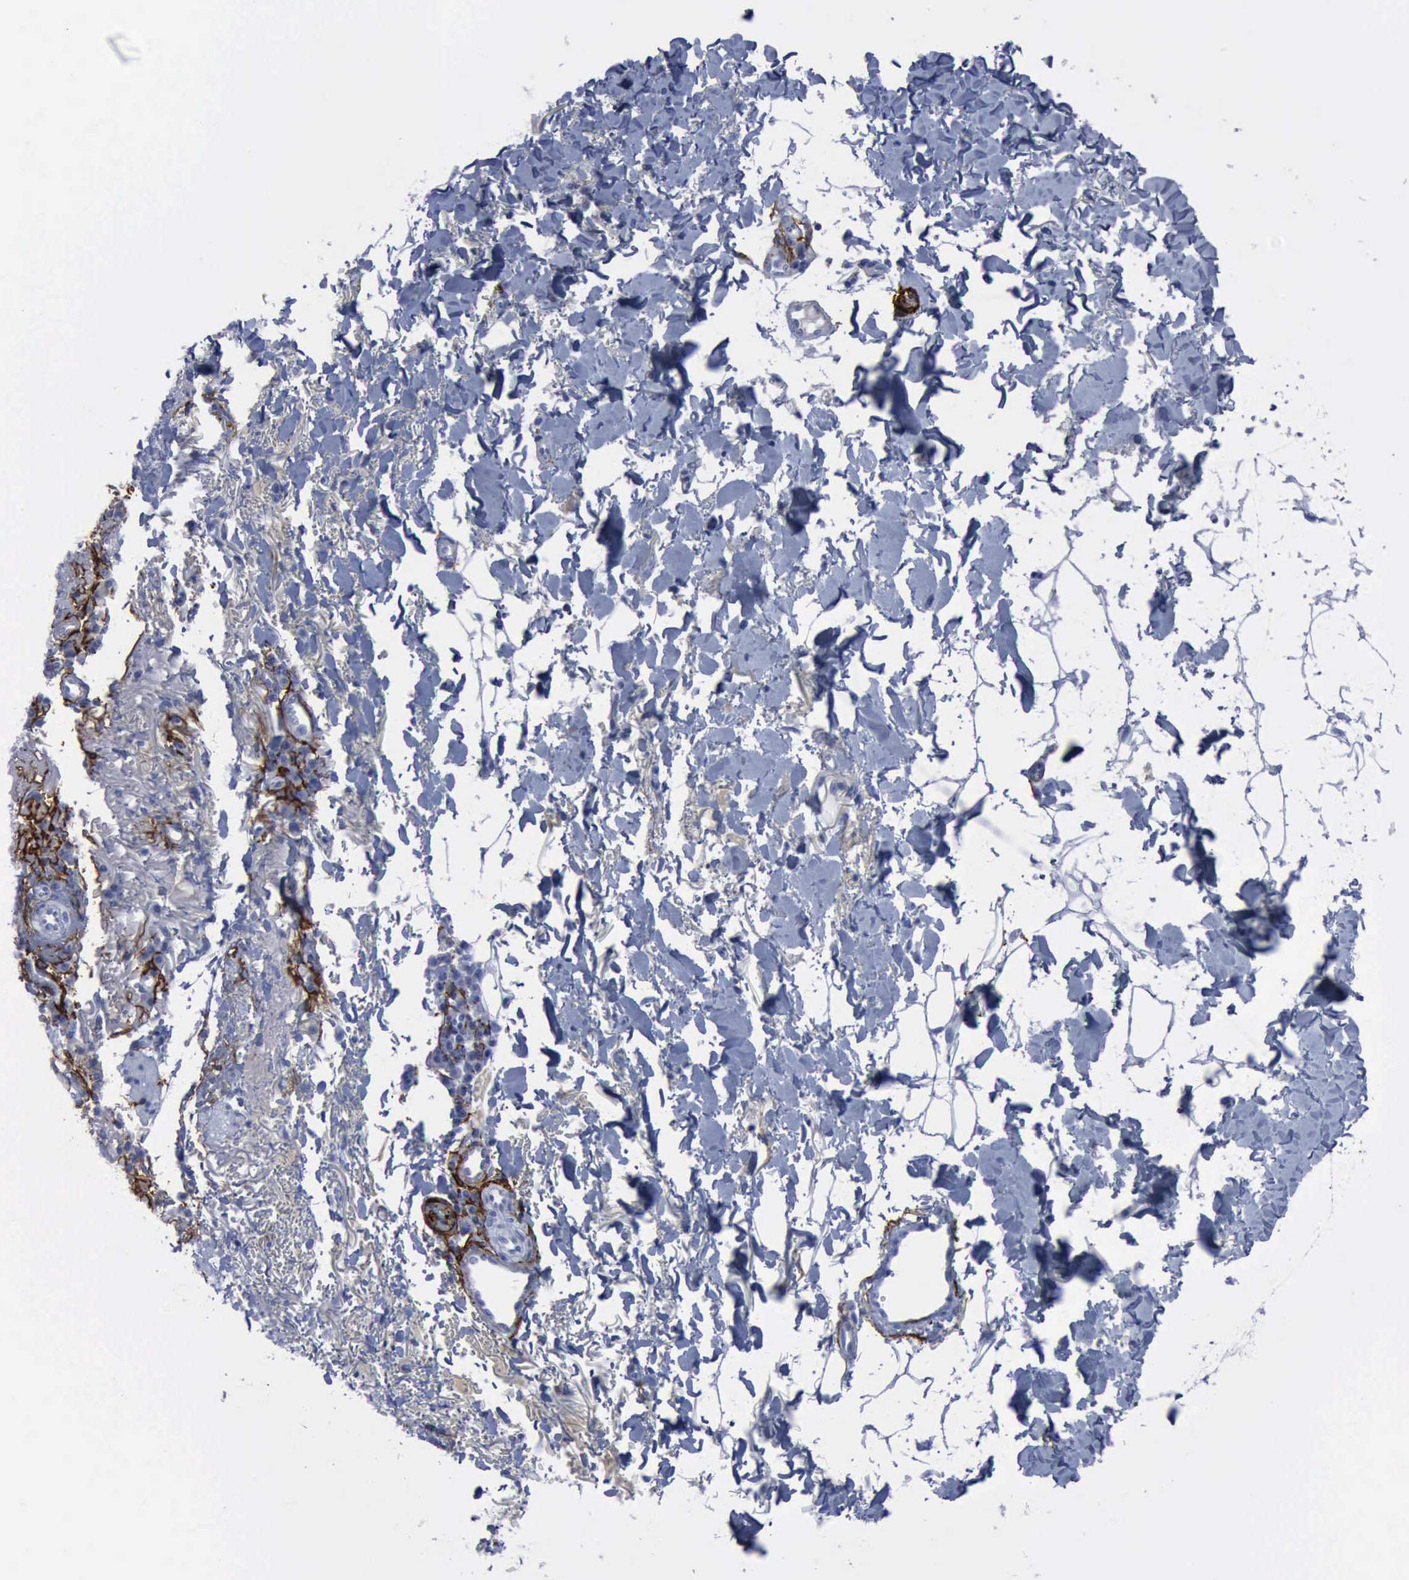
{"staining": {"intensity": "negative", "quantity": "none", "location": "none"}, "tissue": "skin cancer", "cell_type": "Tumor cells", "image_type": "cancer", "snomed": [{"axis": "morphology", "description": "Normal tissue, NOS"}, {"axis": "morphology", "description": "Basal cell carcinoma"}, {"axis": "topography", "description": "Skin"}], "caption": "Immunohistochemistry (IHC) histopathology image of neoplastic tissue: human skin cancer (basal cell carcinoma) stained with DAB (3,3'-diaminobenzidine) demonstrates no significant protein expression in tumor cells.", "gene": "NGFR", "patient": {"sex": "female", "age": 65}}